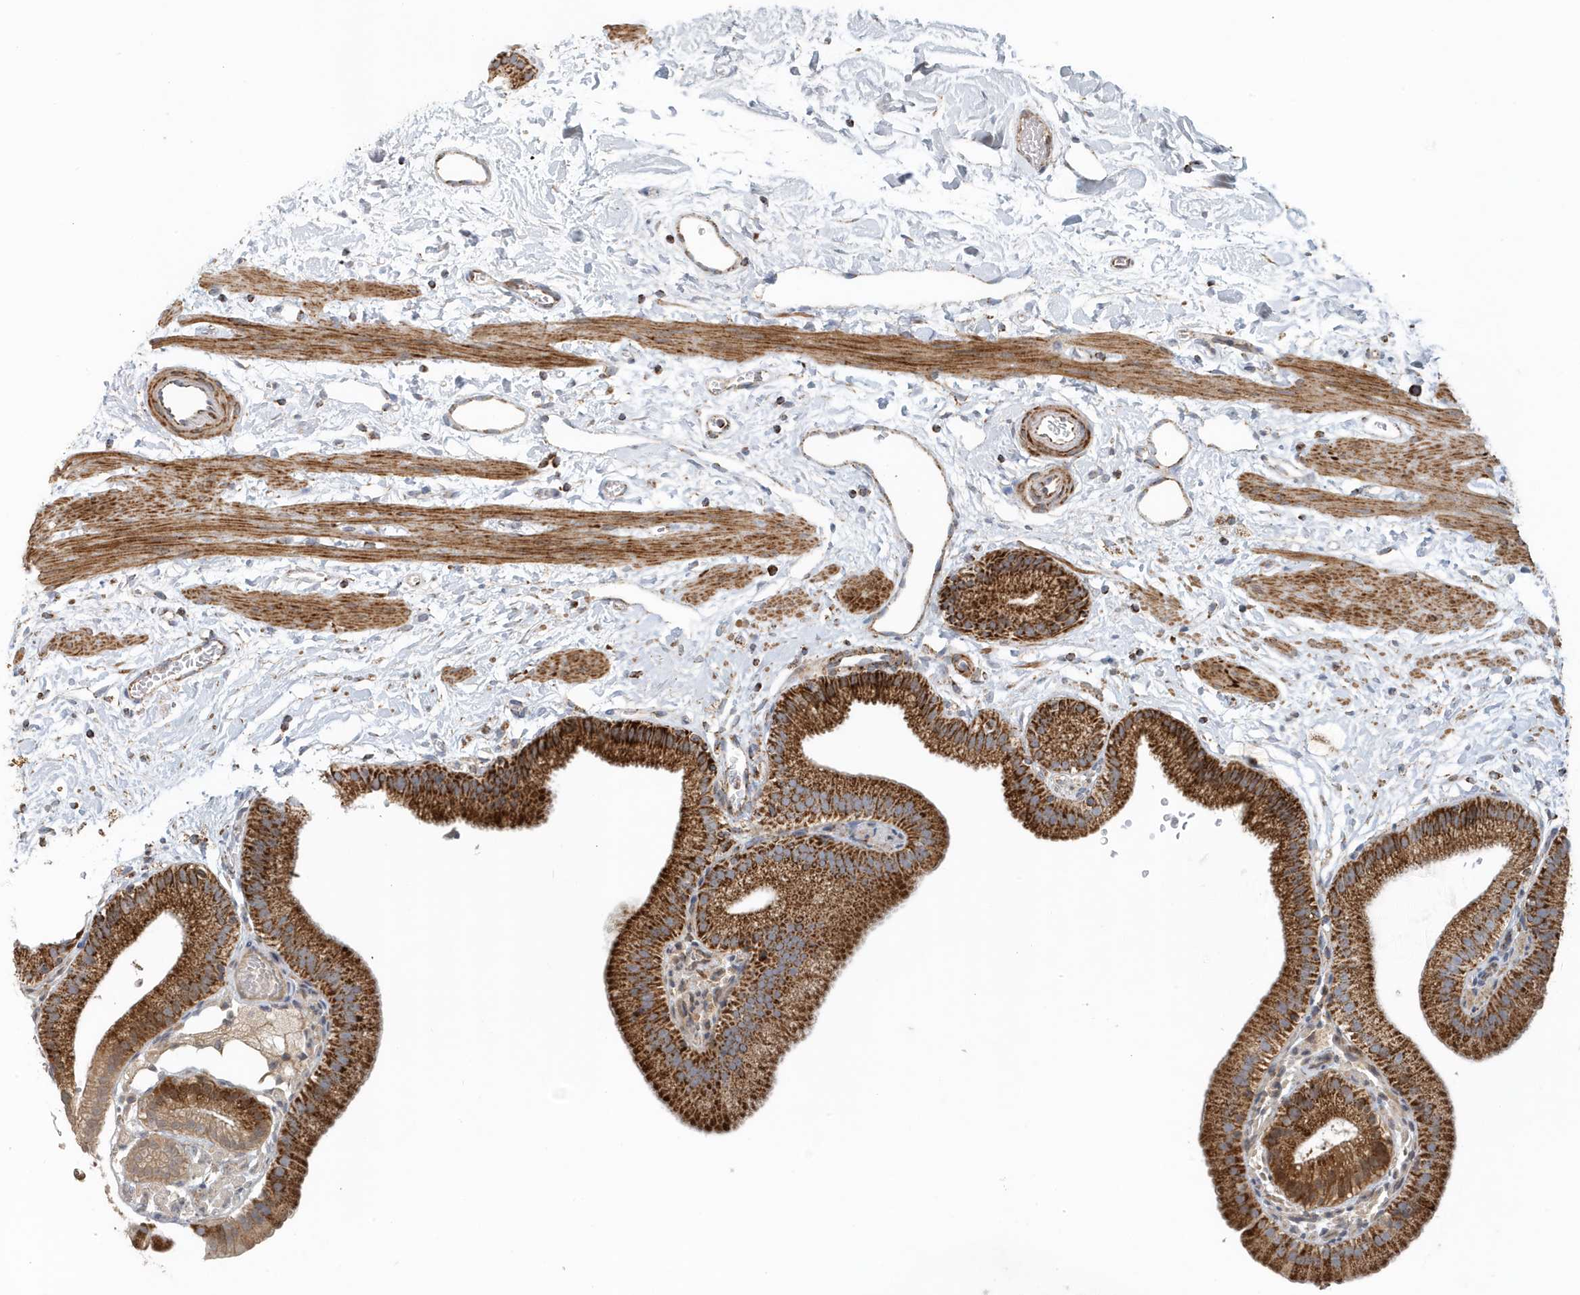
{"staining": {"intensity": "strong", "quantity": ">75%", "location": "cytoplasmic/membranous"}, "tissue": "gallbladder", "cell_type": "Glandular cells", "image_type": "normal", "snomed": [{"axis": "morphology", "description": "Normal tissue, NOS"}, {"axis": "topography", "description": "Gallbladder"}], "caption": "Immunohistochemistry (IHC) (DAB) staining of unremarkable gallbladder shows strong cytoplasmic/membranous protein expression in approximately >75% of glandular cells. The staining was performed using DAB (3,3'-diaminobenzidine) to visualize the protein expression in brown, while the nuclei were stained in blue with hematoxylin (Magnification: 20x).", "gene": "MAN1A1", "patient": {"sex": "male", "age": 55}}